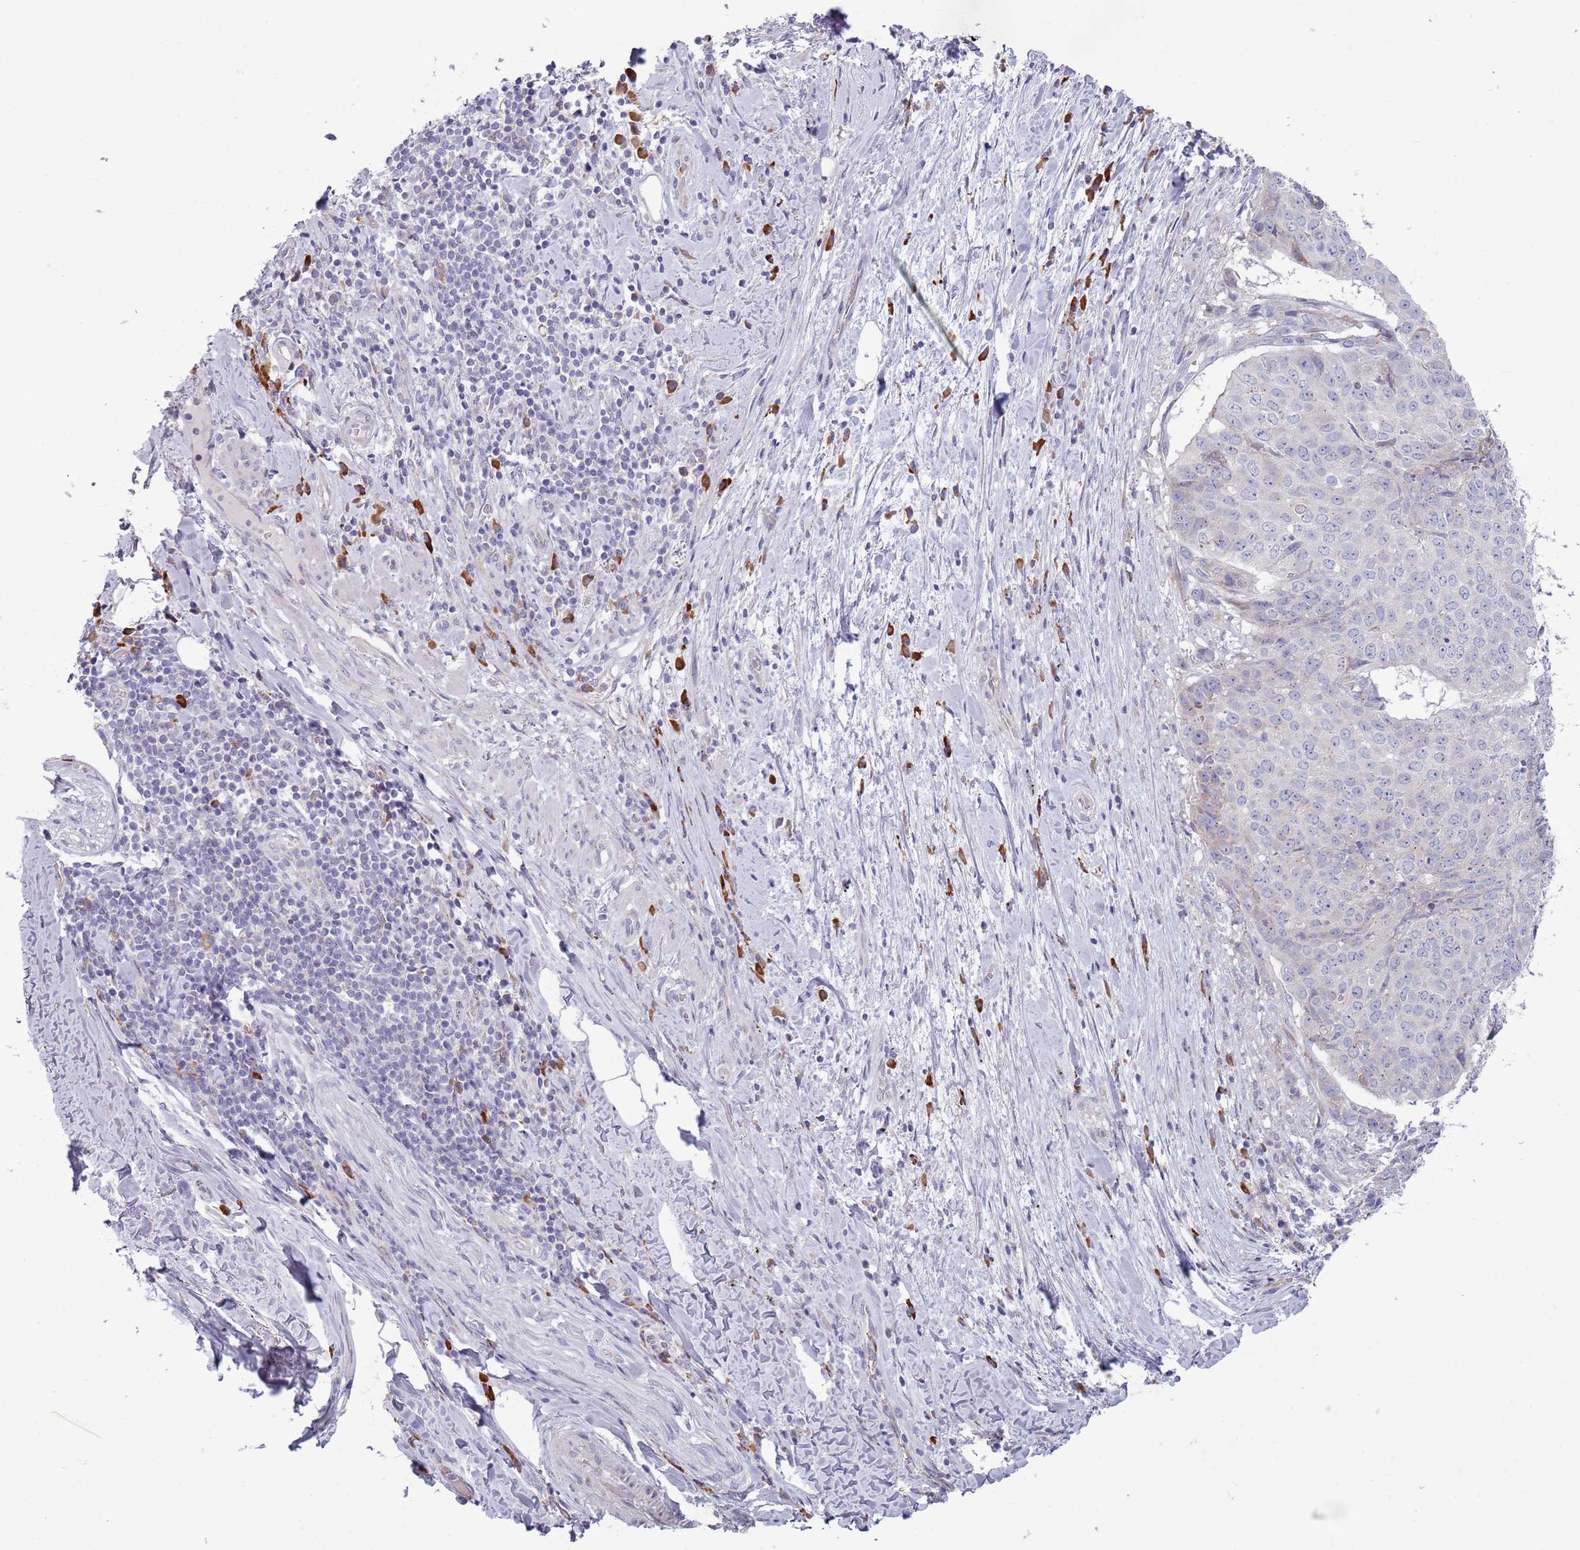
{"staining": {"intensity": "negative", "quantity": "none", "location": "none"}, "tissue": "adipose tissue", "cell_type": "Adipocytes", "image_type": "normal", "snomed": [{"axis": "morphology", "description": "Normal tissue, NOS"}, {"axis": "morphology", "description": "Squamous cell carcinoma, NOS"}, {"axis": "topography", "description": "Bronchus"}, {"axis": "topography", "description": "Lung"}], "caption": "This is a histopathology image of immunohistochemistry staining of unremarkable adipose tissue, which shows no staining in adipocytes. The staining is performed using DAB (3,3'-diaminobenzidine) brown chromogen with nuclei counter-stained in using hematoxylin.", "gene": "LTB", "patient": {"sex": "male", "age": 64}}